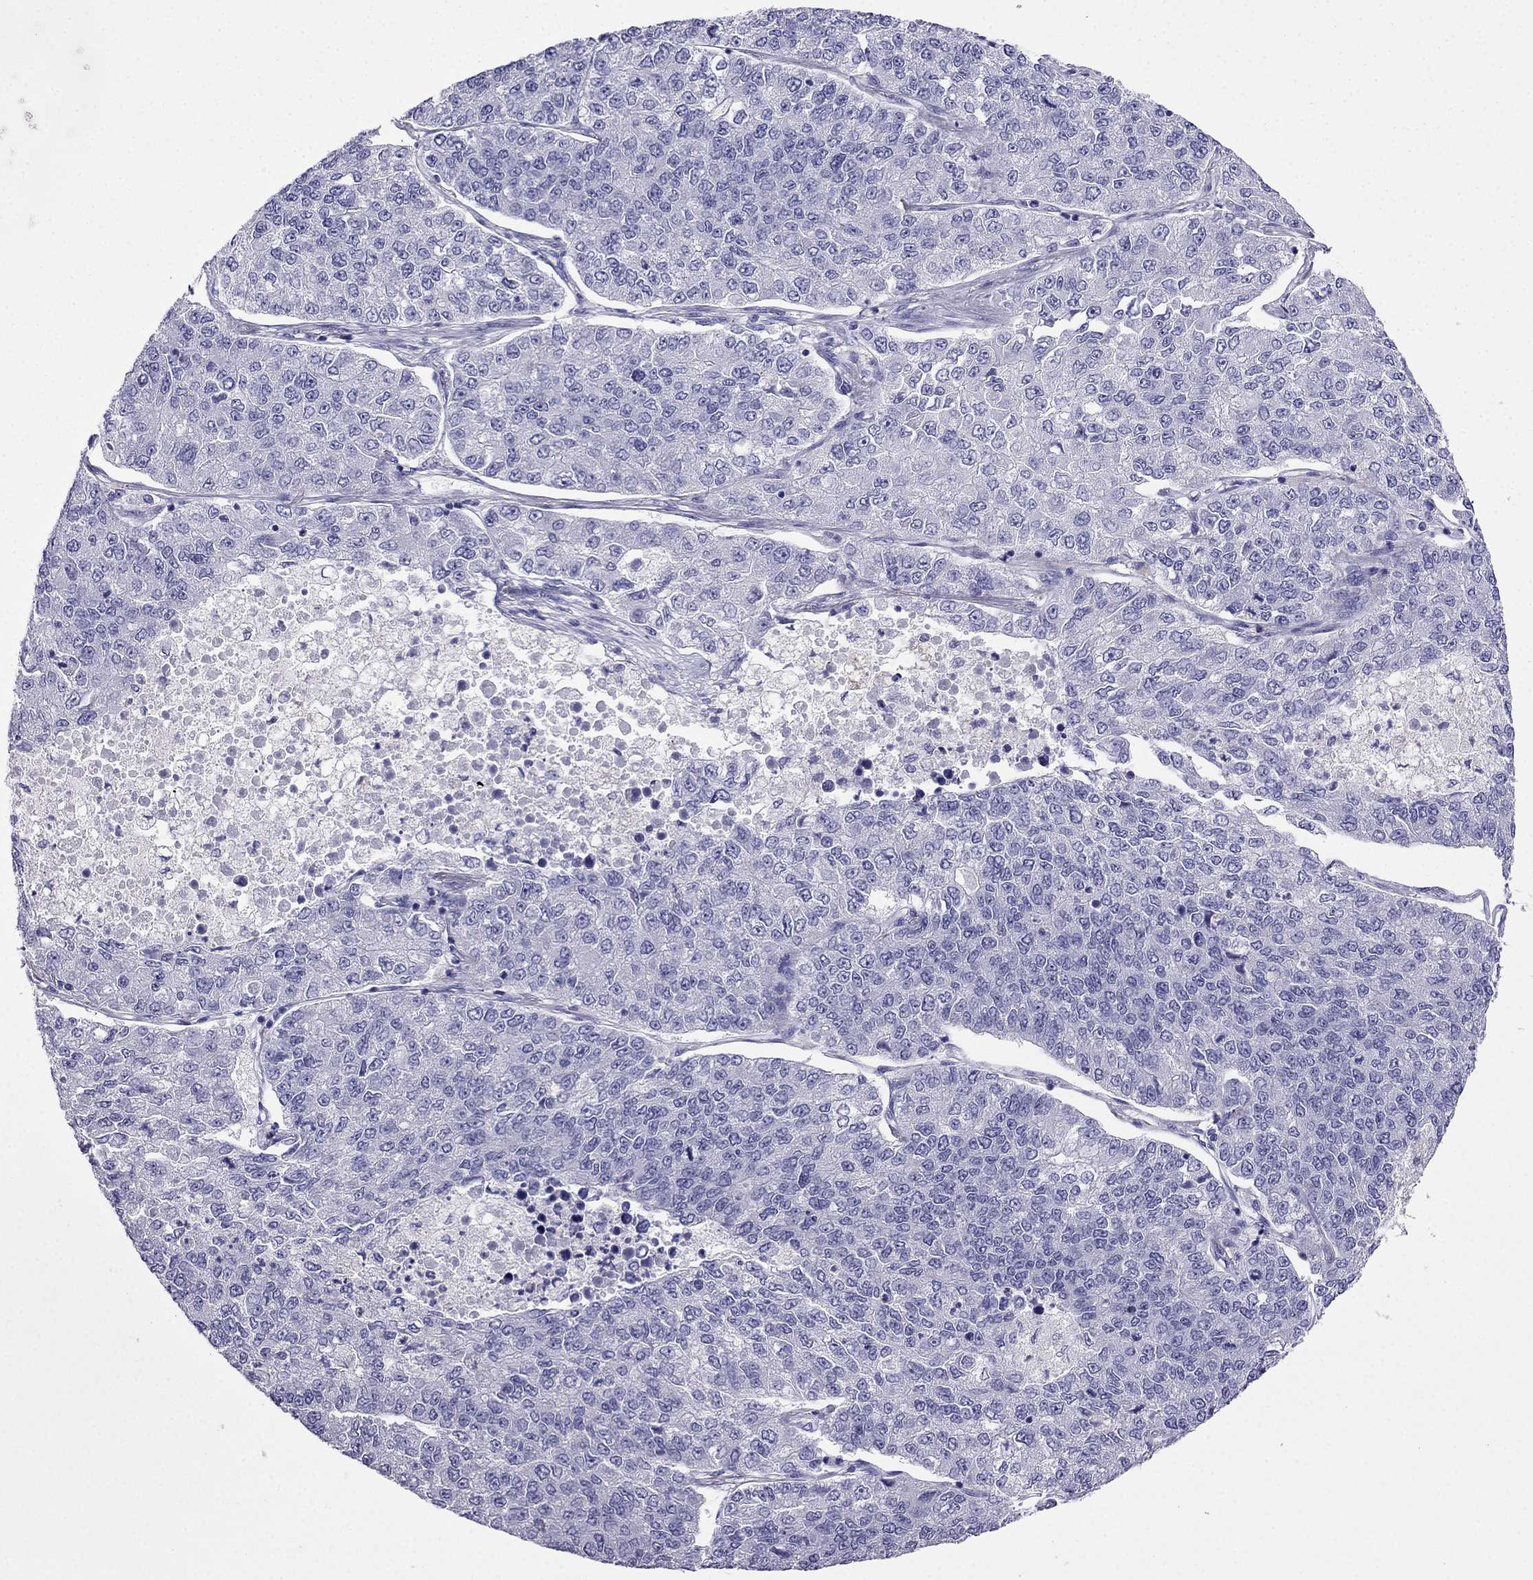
{"staining": {"intensity": "negative", "quantity": "none", "location": "none"}, "tissue": "lung cancer", "cell_type": "Tumor cells", "image_type": "cancer", "snomed": [{"axis": "morphology", "description": "Adenocarcinoma, NOS"}, {"axis": "topography", "description": "Lung"}], "caption": "Tumor cells are negative for brown protein staining in lung cancer (adenocarcinoma).", "gene": "CDHR4", "patient": {"sex": "male", "age": 49}}